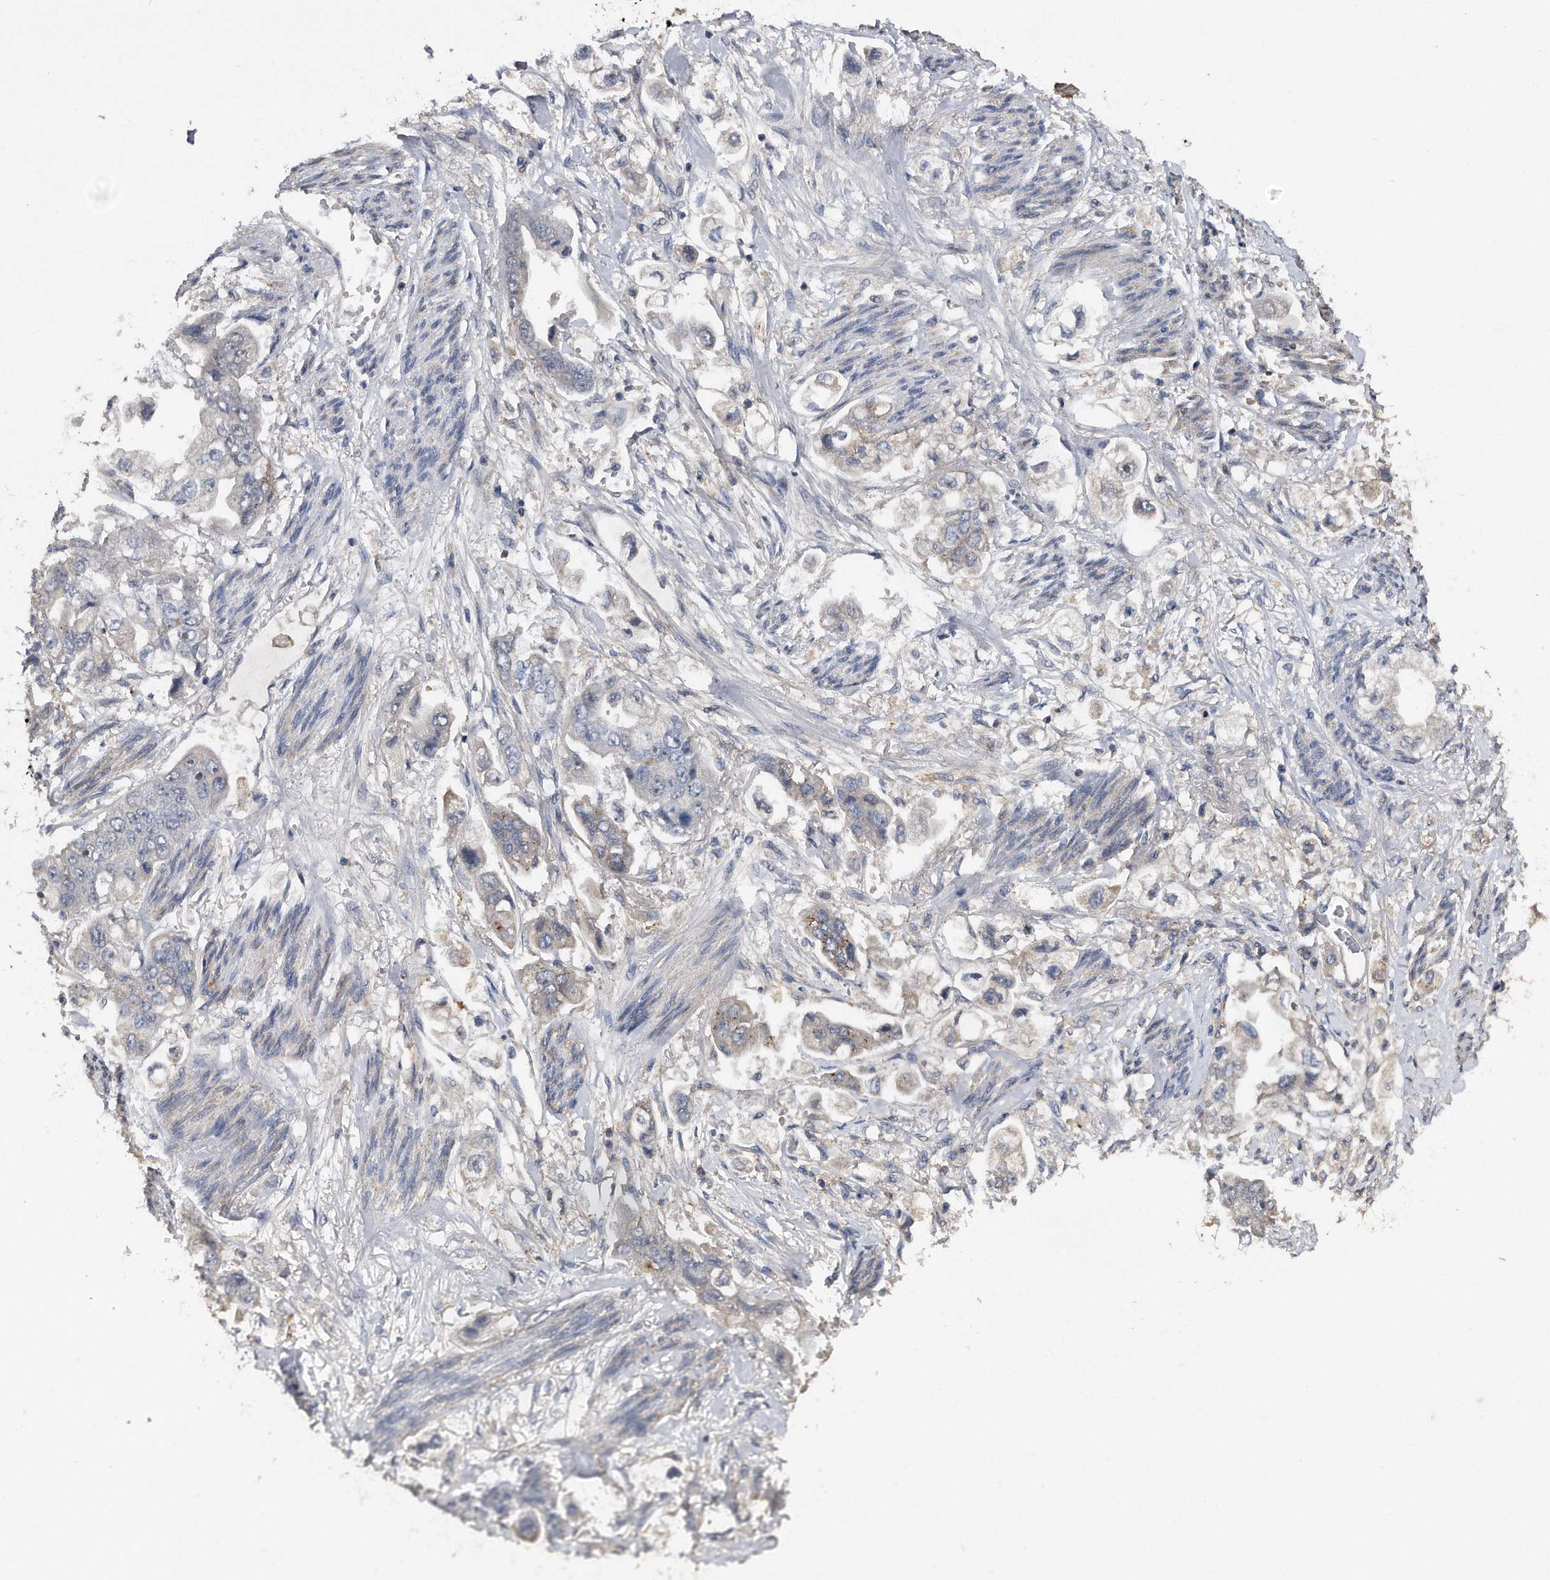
{"staining": {"intensity": "weak", "quantity": "<25%", "location": "cytoplasmic/membranous"}, "tissue": "stomach cancer", "cell_type": "Tumor cells", "image_type": "cancer", "snomed": [{"axis": "morphology", "description": "Adenocarcinoma, NOS"}, {"axis": "topography", "description": "Stomach"}], "caption": "This is an immunohistochemistry histopathology image of stomach cancer (adenocarcinoma). There is no staining in tumor cells.", "gene": "KCND3", "patient": {"sex": "male", "age": 62}}